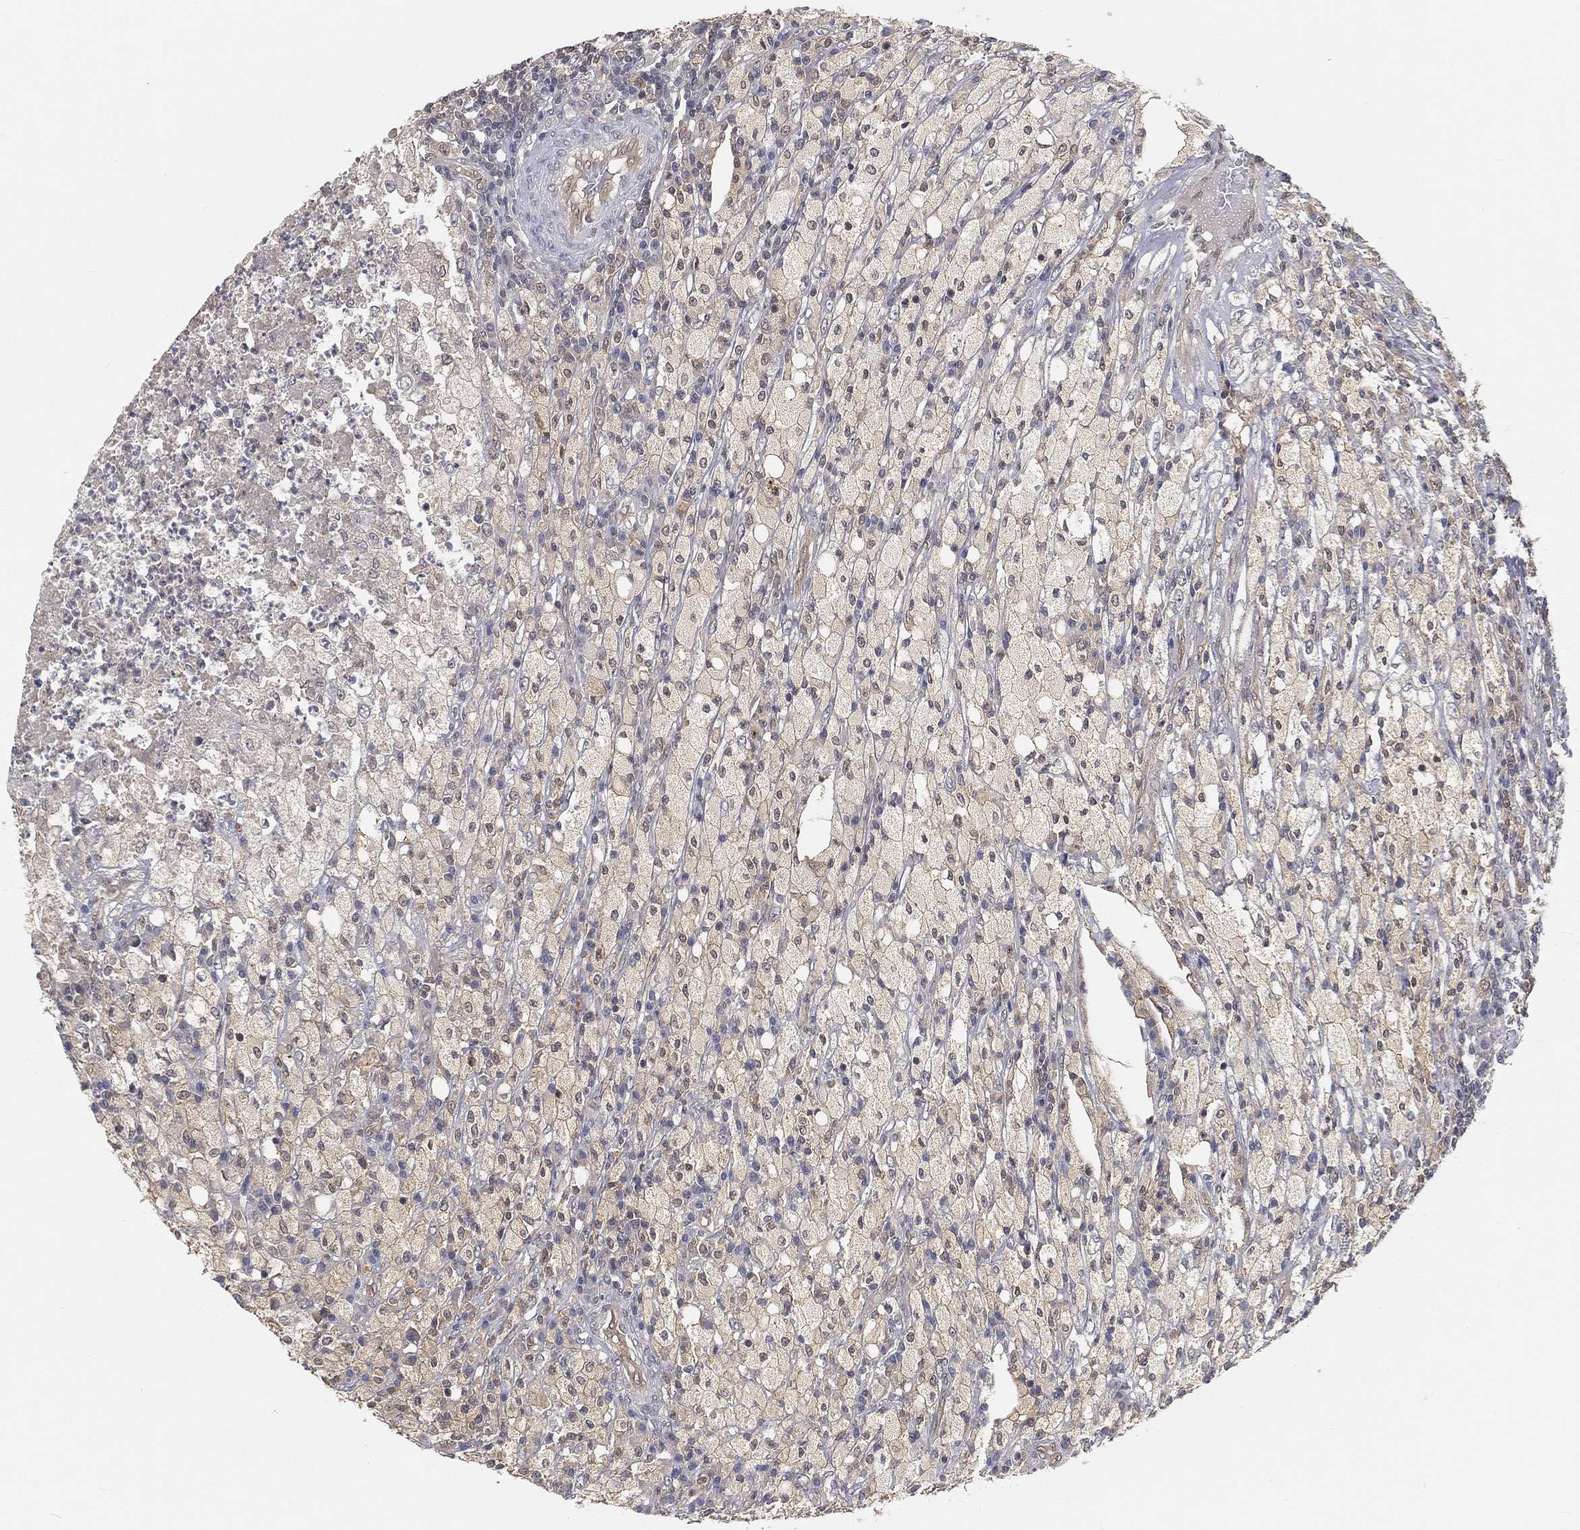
{"staining": {"intensity": "negative", "quantity": "none", "location": "none"}, "tissue": "testis cancer", "cell_type": "Tumor cells", "image_type": "cancer", "snomed": [{"axis": "morphology", "description": "Necrosis, NOS"}, {"axis": "morphology", "description": "Carcinoma, Embryonal, NOS"}, {"axis": "topography", "description": "Testis"}], "caption": "This is an immunohistochemistry image of human testis cancer (embryonal carcinoma). There is no staining in tumor cells.", "gene": "MAPK1", "patient": {"sex": "male", "age": 19}}